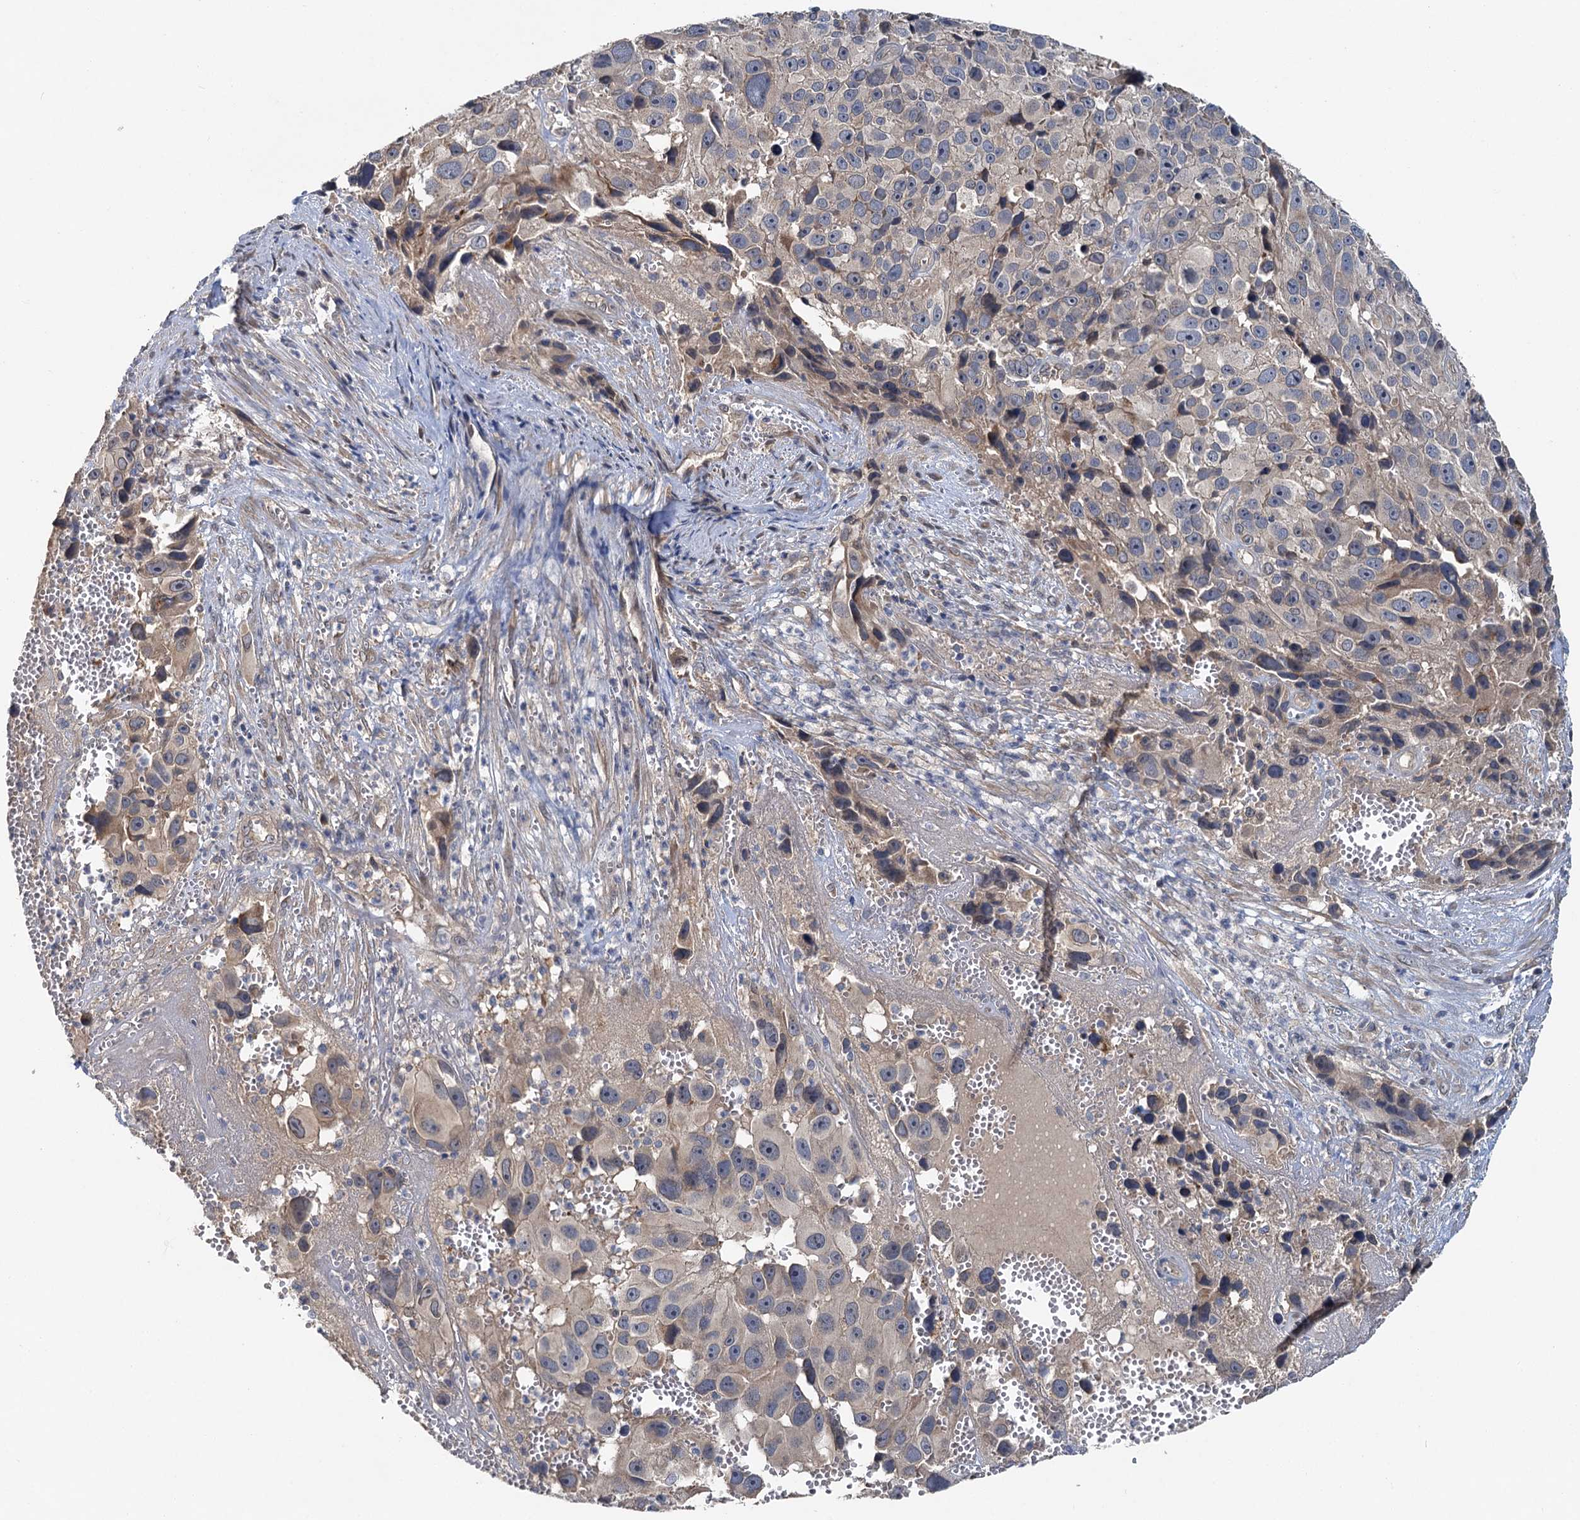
{"staining": {"intensity": "weak", "quantity": "<25%", "location": "cytoplasmic/membranous"}, "tissue": "melanoma", "cell_type": "Tumor cells", "image_type": "cancer", "snomed": [{"axis": "morphology", "description": "Malignant melanoma, NOS"}, {"axis": "topography", "description": "Skin"}], "caption": "A photomicrograph of malignant melanoma stained for a protein exhibits no brown staining in tumor cells.", "gene": "ZNF324", "patient": {"sex": "male", "age": 84}}